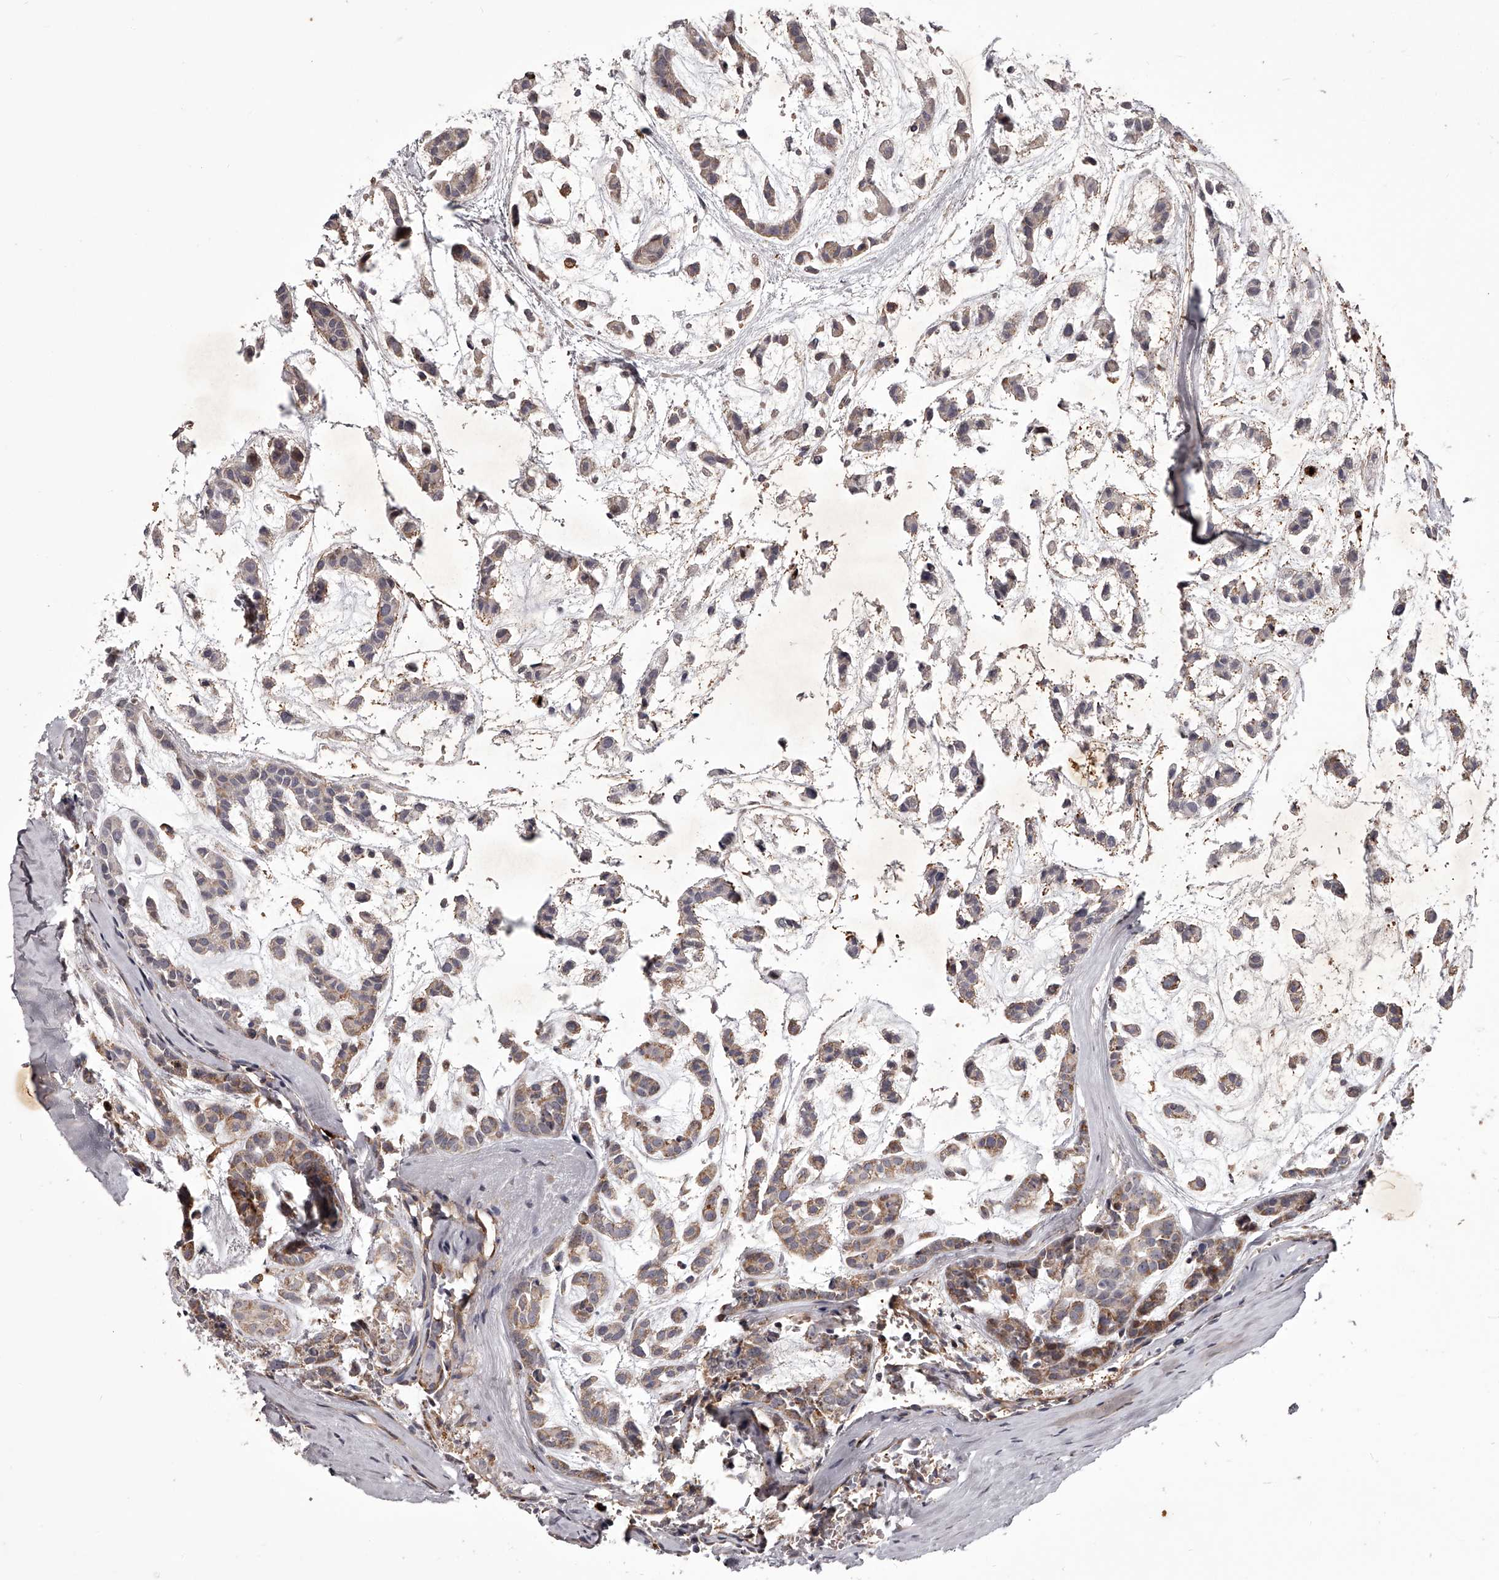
{"staining": {"intensity": "weak", "quantity": ">75%", "location": "cytoplasmic/membranous"}, "tissue": "head and neck cancer", "cell_type": "Tumor cells", "image_type": "cancer", "snomed": [{"axis": "morphology", "description": "Adenocarcinoma, NOS"}, {"axis": "morphology", "description": "Adenoma, NOS"}, {"axis": "topography", "description": "Head-Neck"}], "caption": "There is low levels of weak cytoplasmic/membranous positivity in tumor cells of head and neck adenocarcinoma, as demonstrated by immunohistochemical staining (brown color).", "gene": "RRP36", "patient": {"sex": "female", "age": 55}}